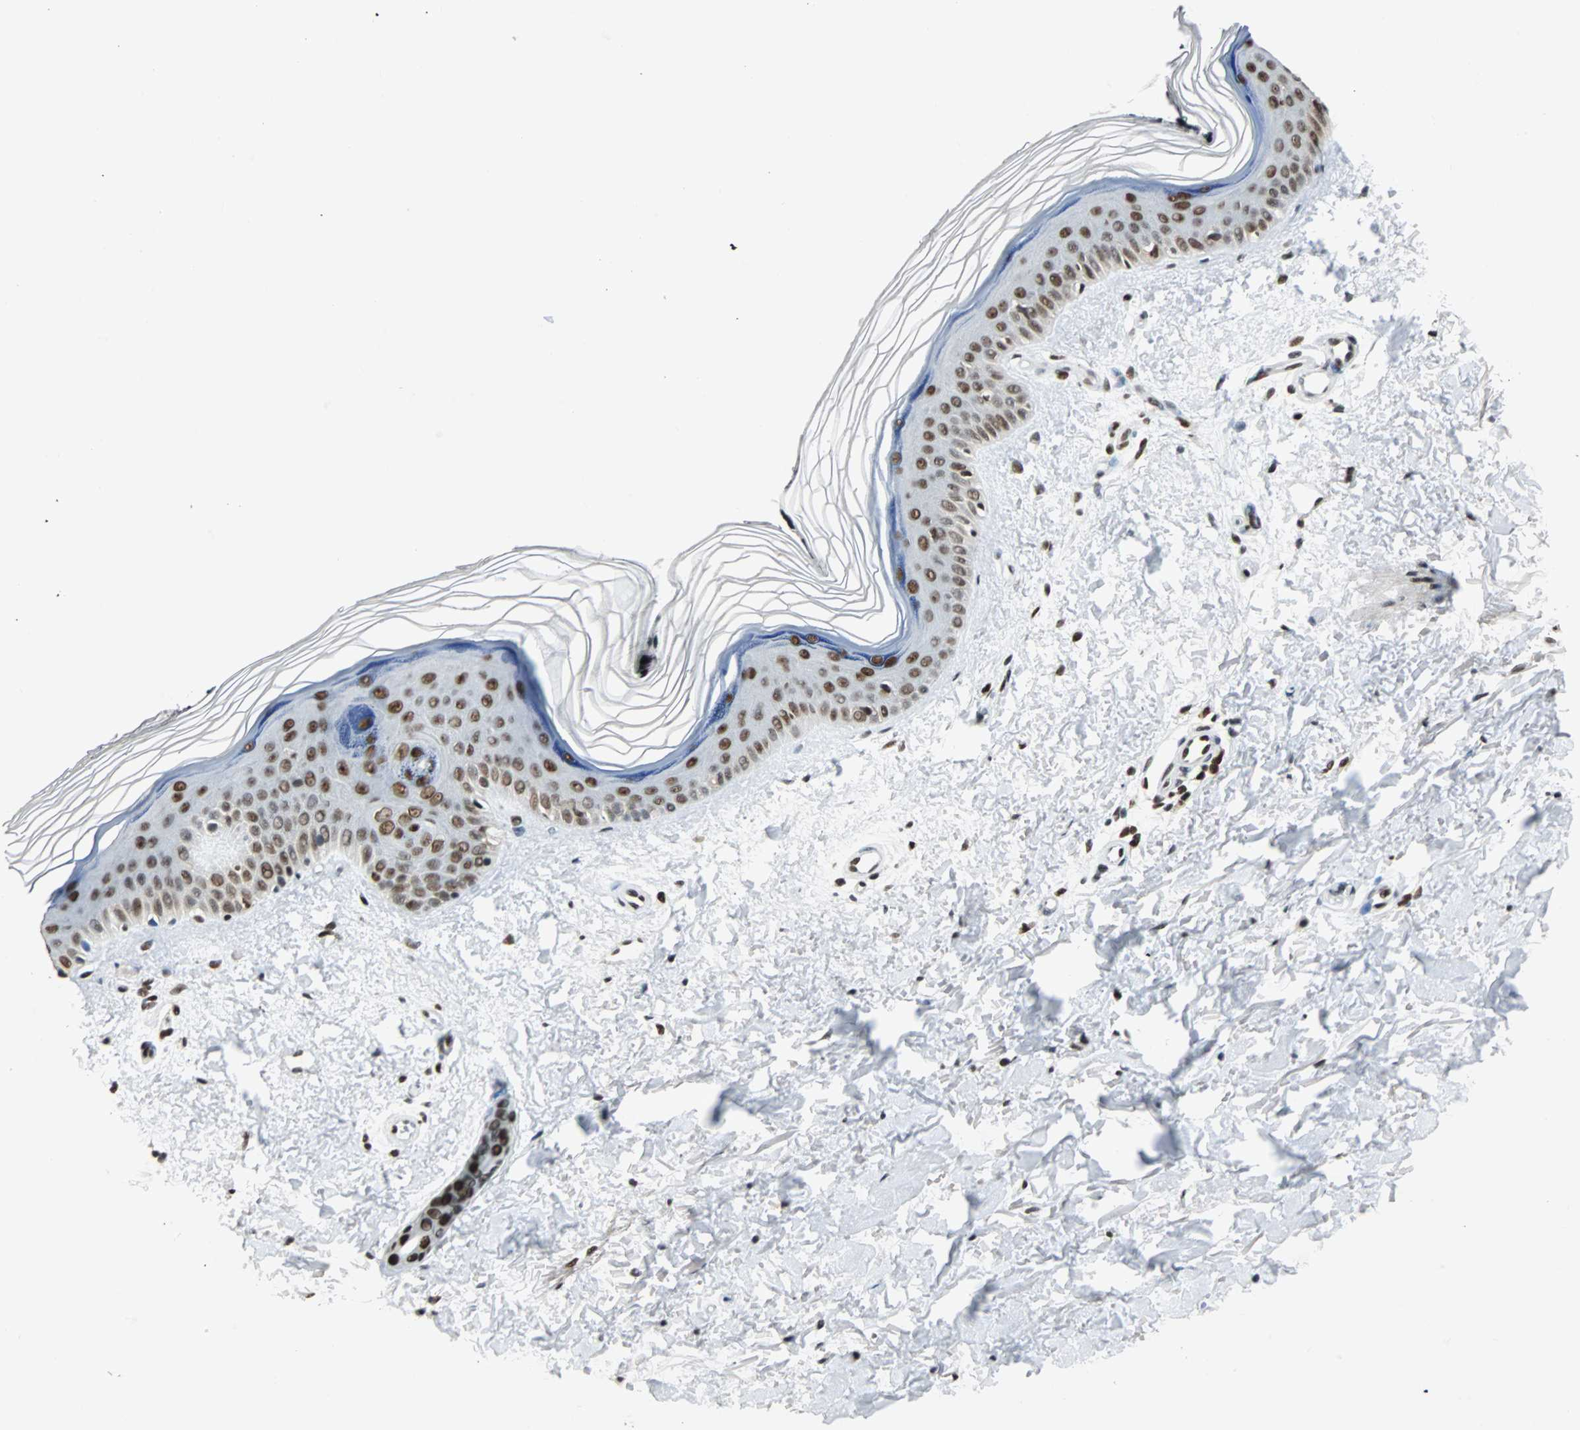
{"staining": {"intensity": "moderate", "quantity": ">75%", "location": "nuclear"}, "tissue": "skin", "cell_type": "Fibroblasts", "image_type": "normal", "snomed": [{"axis": "morphology", "description": "Normal tissue, NOS"}, {"axis": "topography", "description": "Skin"}], "caption": "Immunohistochemistry of normal human skin reveals medium levels of moderate nuclear staining in approximately >75% of fibroblasts.", "gene": "XRCC4", "patient": {"sex": "female", "age": 19}}